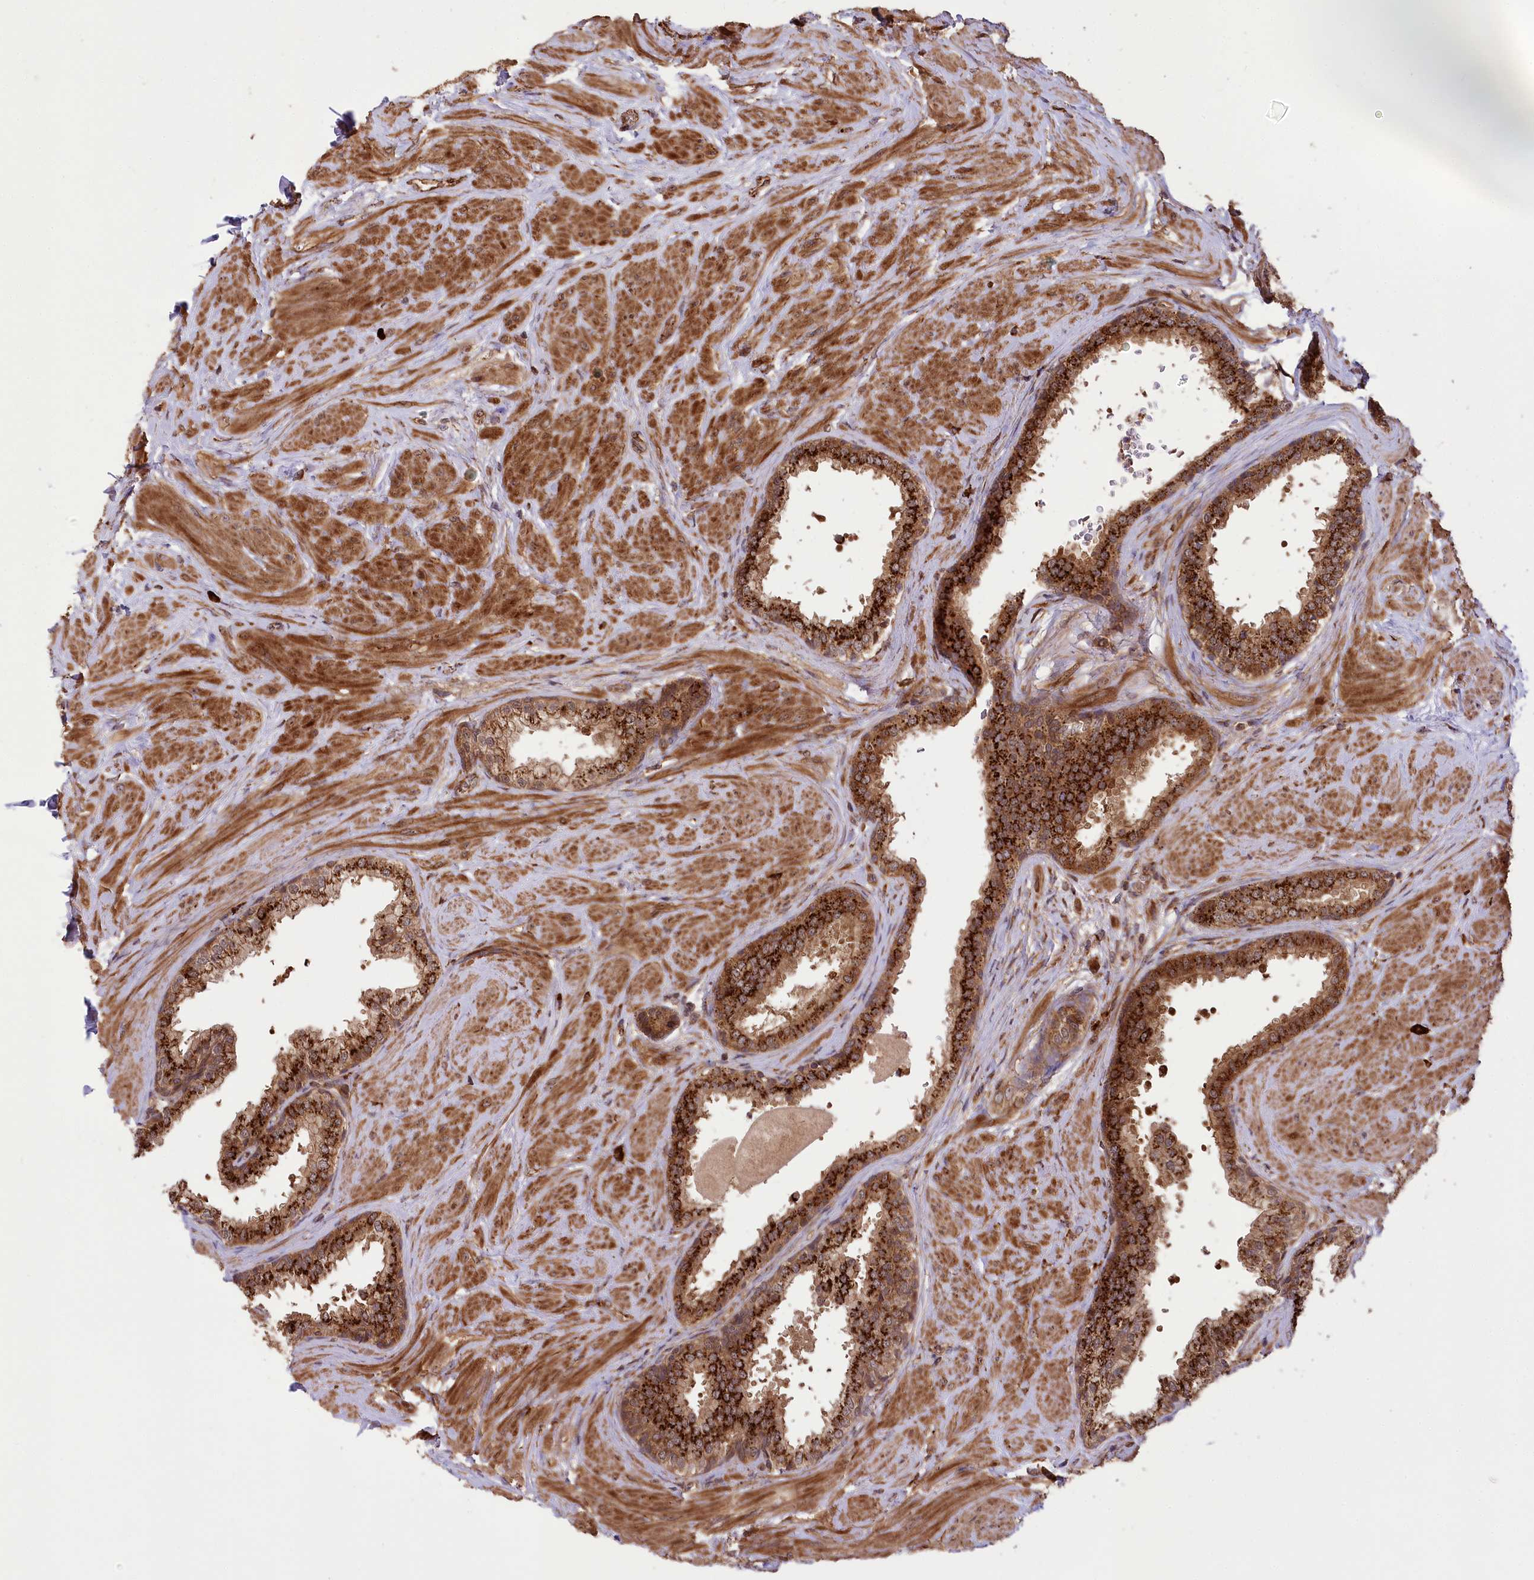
{"staining": {"intensity": "strong", "quantity": ">75%", "location": "cytoplasmic/membranous"}, "tissue": "prostate", "cell_type": "Glandular cells", "image_type": "normal", "snomed": [{"axis": "morphology", "description": "Normal tissue, NOS"}, {"axis": "topography", "description": "Prostate"}], "caption": "A brown stain labels strong cytoplasmic/membranous expression of a protein in glandular cells of normal prostate. (Stains: DAB in brown, nuclei in blue, Microscopy: brightfield microscopy at high magnification).", "gene": "CARD19", "patient": {"sex": "male", "age": 48}}